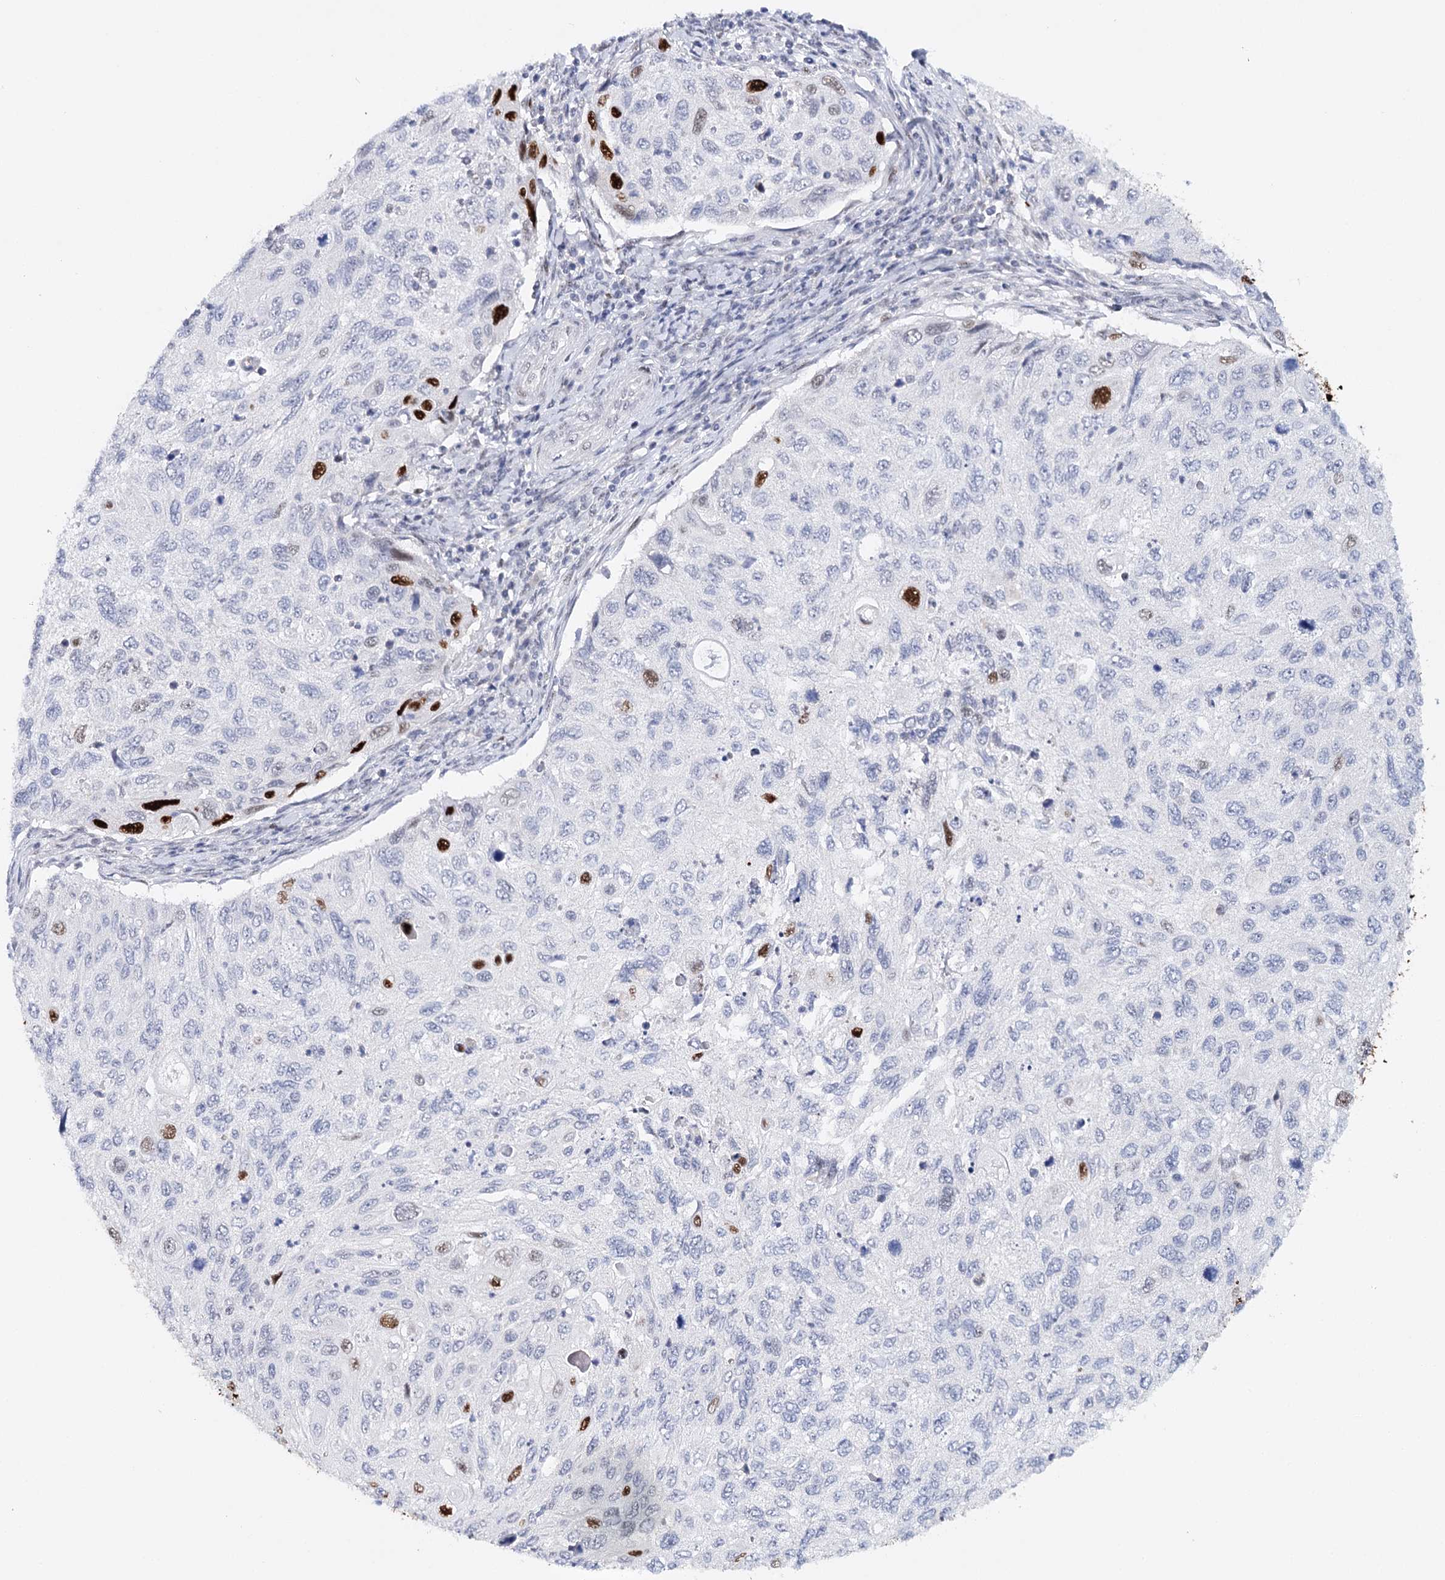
{"staining": {"intensity": "strong", "quantity": "<25%", "location": "nuclear"}, "tissue": "cervical cancer", "cell_type": "Tumor cells", "image_type": "cancer", "snomed": [{"axis": "morphology", "description": "Squamous cell carcinoma, NOS"}, {"axis": "topography", "description": "Cervix"}], "caption": "DAB (3,3'-diaminobenzidine) immunohistochemical staining of squamous cell carcinoma (cervical) reveals strong nuclear protein positivity in approximately <25% of tumor cells. (DAB IHC with brightfield microscopy, high magnification).", "gene": "TP53", "patient": {"sex": "female", "age": 70}}